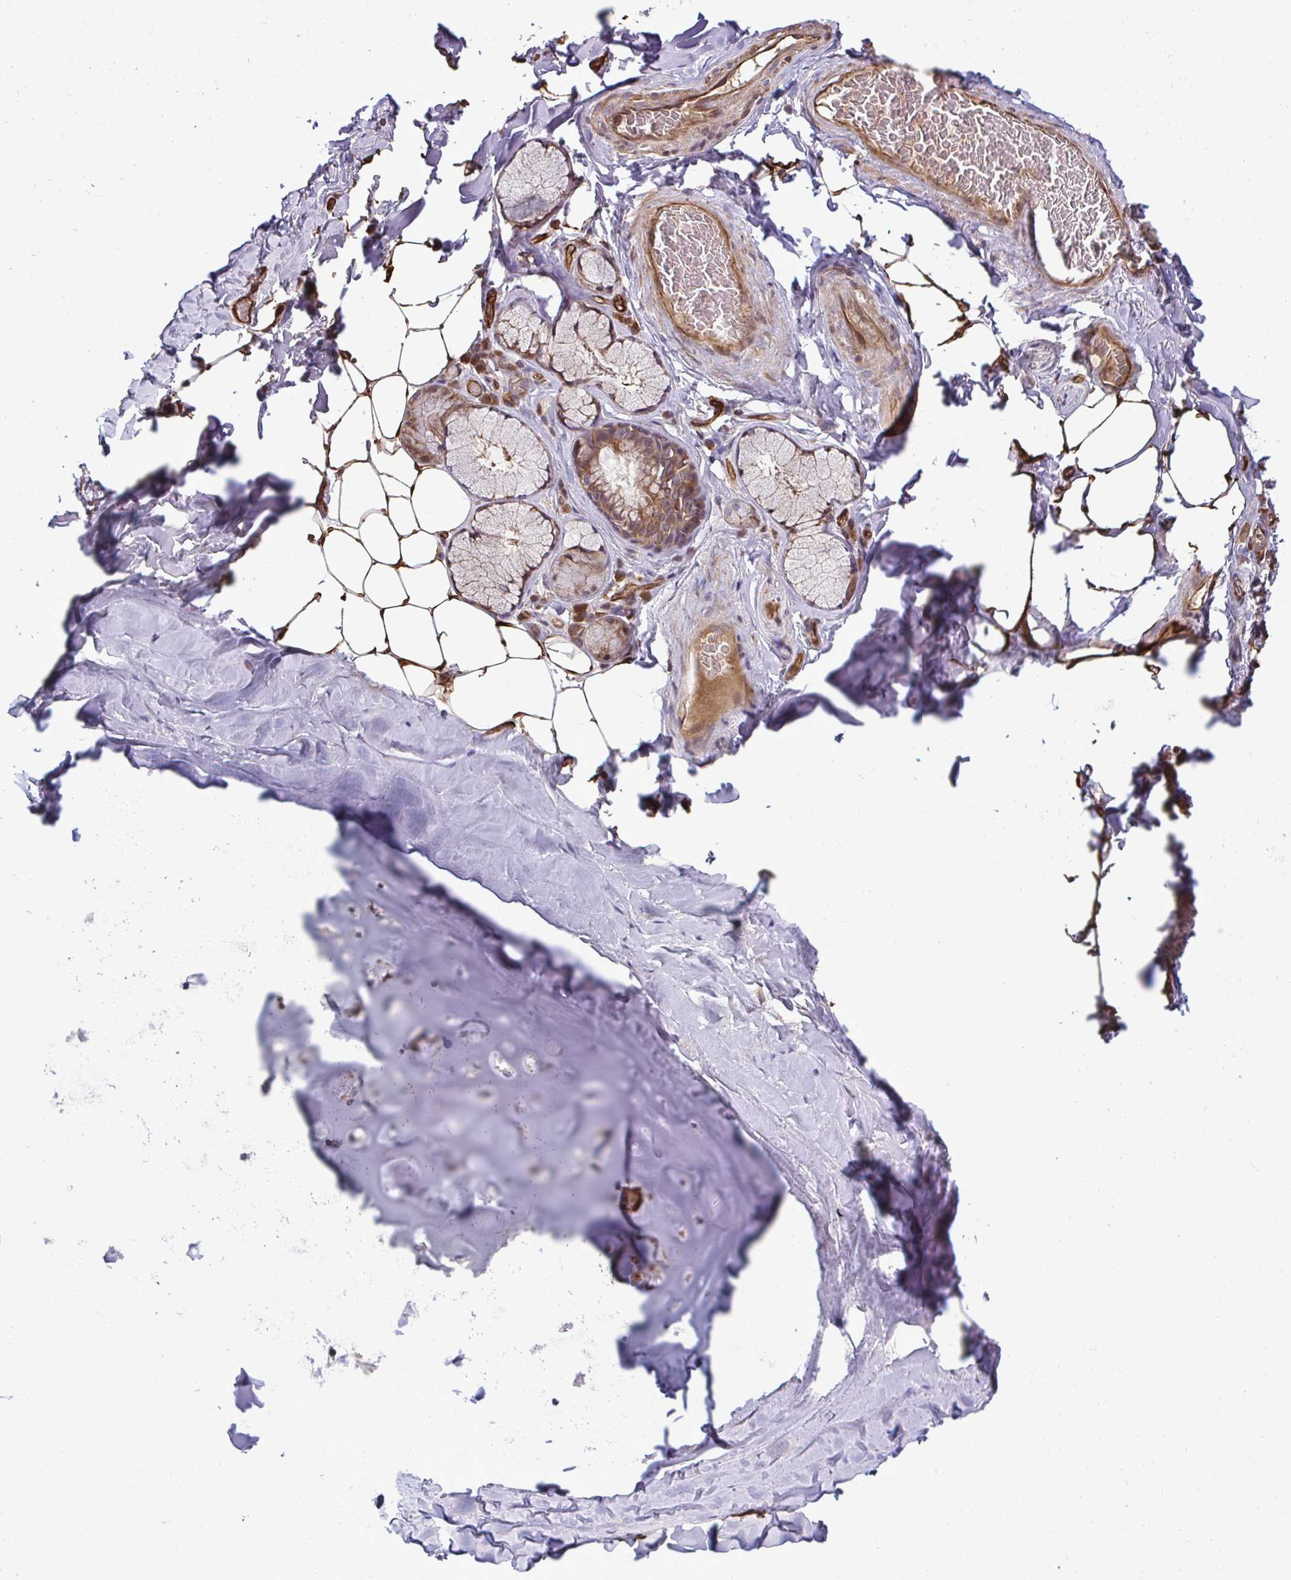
{"staining": {"intensity": "strong", "quantity": ">75%", "location": "cytoplasmic/membranous"}, "tissue": "adipose tissue", "cell_type": "Adipocytes", "image_type": "normal", "snomed": [{"axis": "morphology", "description": "Normal tissue, NOS"}, {"axis": "topography", "description": "Cartilage tissue"}, {"axis": "topography", "description": "Bronchus"}, {"axis": "topography", "description": "Peripheral nerve tissue"}], "caption": "A high amount of strong cytoplasmic/membranous staining is seen in about >75% of adipocytes in normal adipose tissue.", "gene": "ZSCAN9", "patient": {"sex": "male", "age": 67}}